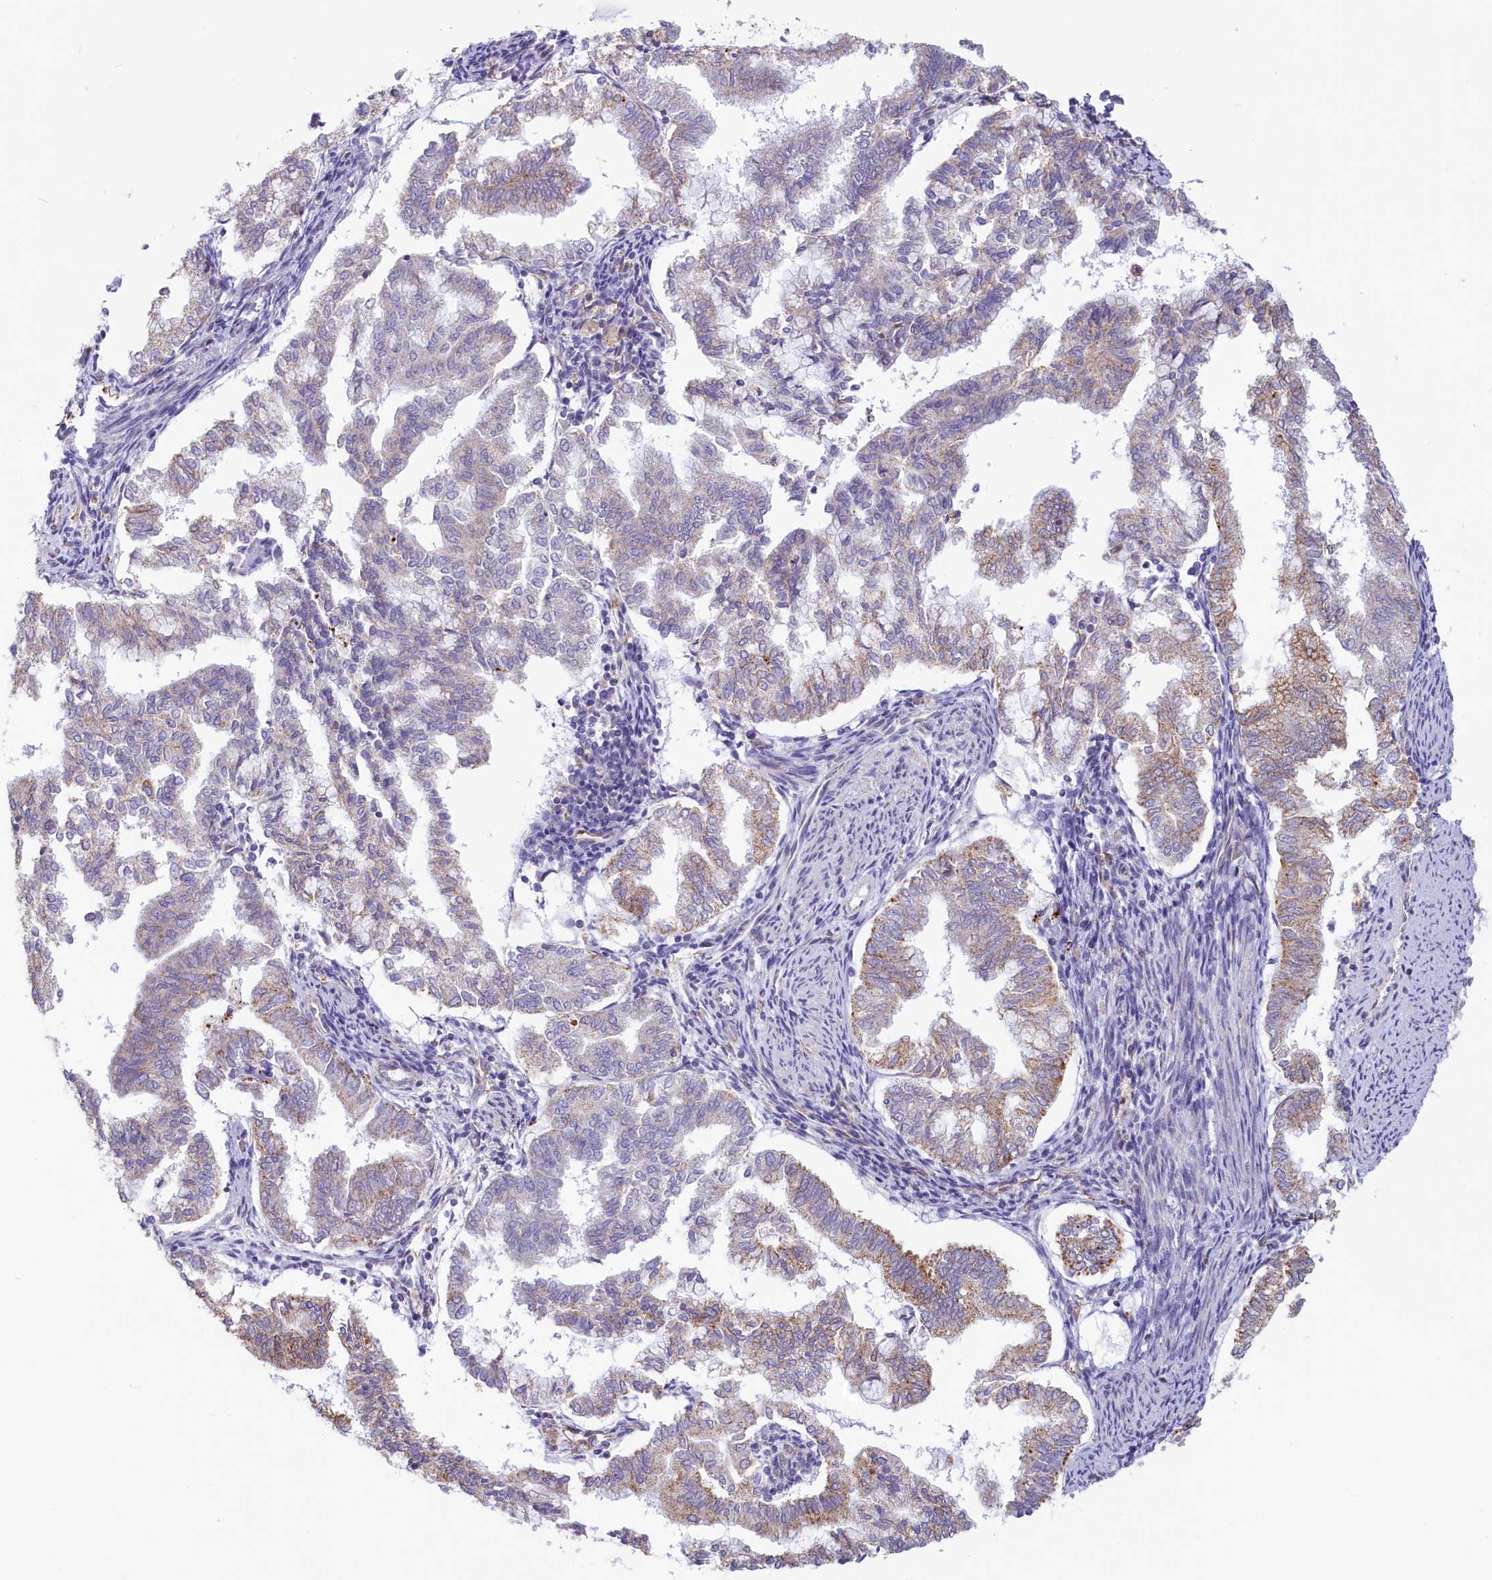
{"staining": {"intensity": "moderate", "quantity": "<25%", "location": "cytoplasmic/membranous"}, "tissue": "endometrial cancer", "cell_type": "Tumor cells", "image_type": "cancer", "snomed": [{"axis": "morphology", "description": "Adenocarcinoma, NOS"}, {"axis": "topography", "description": "Endometrium"}], "caption": "The image shows immunohistochemical staining of endometrial adenocarcinoma. There is moderate cytoplasmic/membranous staining is appreciated in approximately <25% of tumor cells.", "gene": "LMOD3", "patient": {"sex": "female", "age": 79}}